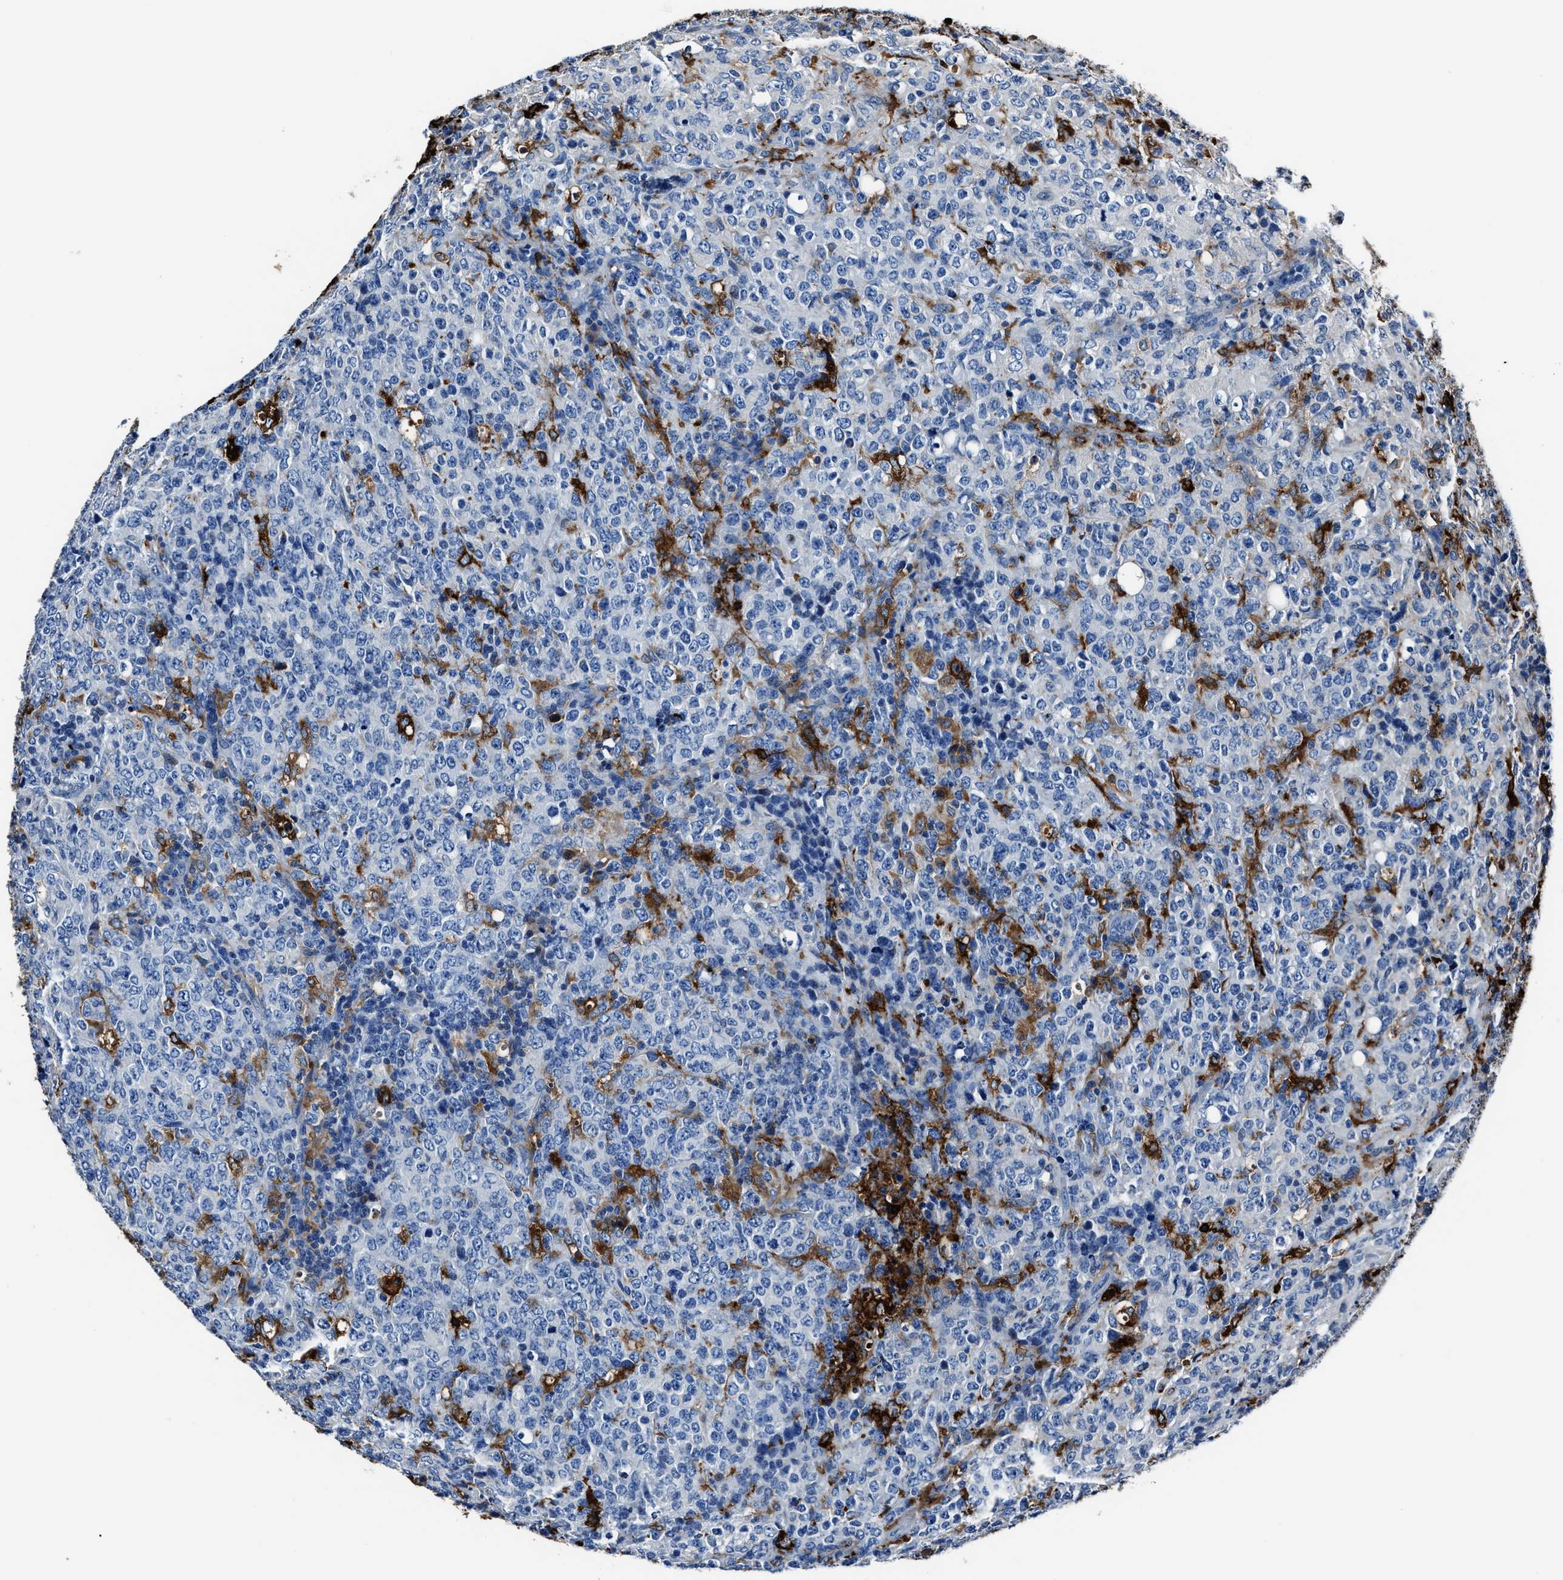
{"staining": {"intensity": "negative", "quantity": "none", "location": "none"}, "tissue": "lymphoma", "cell_type": "Tumor cells", "image_type": "cancer", "snomed": [{"axis": "morphology", "description": "Malignant lymphoma, non-Hodgkin's type, High grade"}, {"axis": "topography", "description": "Tonsil"}], "caption": "A high-resolution photomicrograph shows immunohistochemistry staining of lymphoma, which demonstrates no significant expression in tumor cells.", "gene": "FTL", "patient": {"sex": "female", "age": 36}}